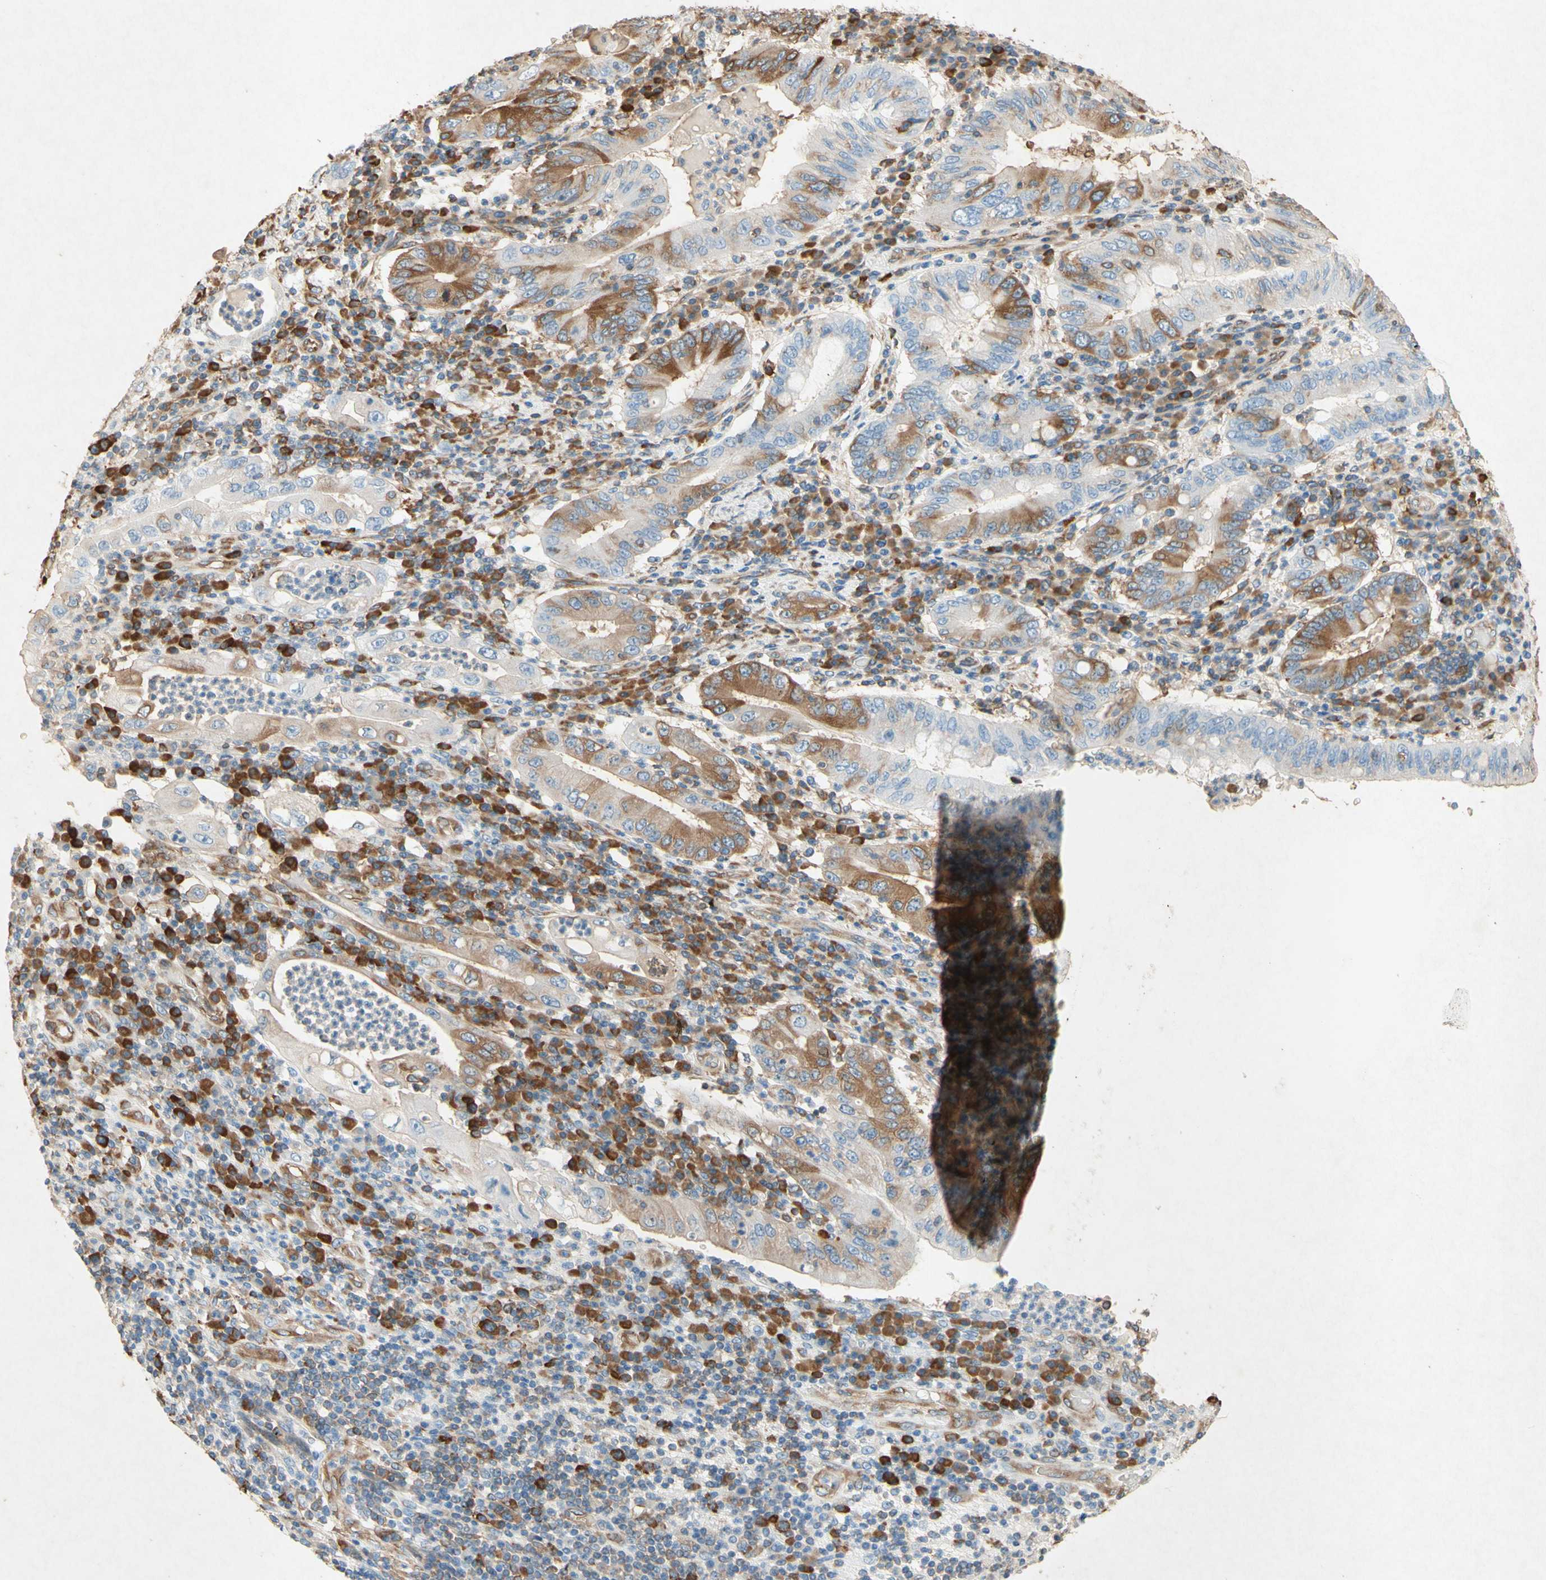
{"staining": {"intensity": "moderate", "quantity": "25%-75%", "location": "cytoplasmic/membranous"}, "tissue": "stomach cancer", "cell_type": "Tumor cells", "image_type": "cancer", "snomed": [{"axis": "morphology", "description": "Normal tissue, NOS"}, {"axis": "morphology", "description": "Adenocarcinoma, NOS"}, {"axis": "topography", "description": "Esophagus"}, {"axis": "topography", "description": "Stomach, upper"}, {"axis": "topography", "description": "Peripheral nerve tissue"}], "caption": "Adenocarcinoma (stomach) stained for a protein reveals moderate cytoplasmic/membranous positivity in tumor cells. (IHC, brightfield microscopy, high magnification).", "gene": "PABPC1", "patient": {"sex": "male", "age": 62}}